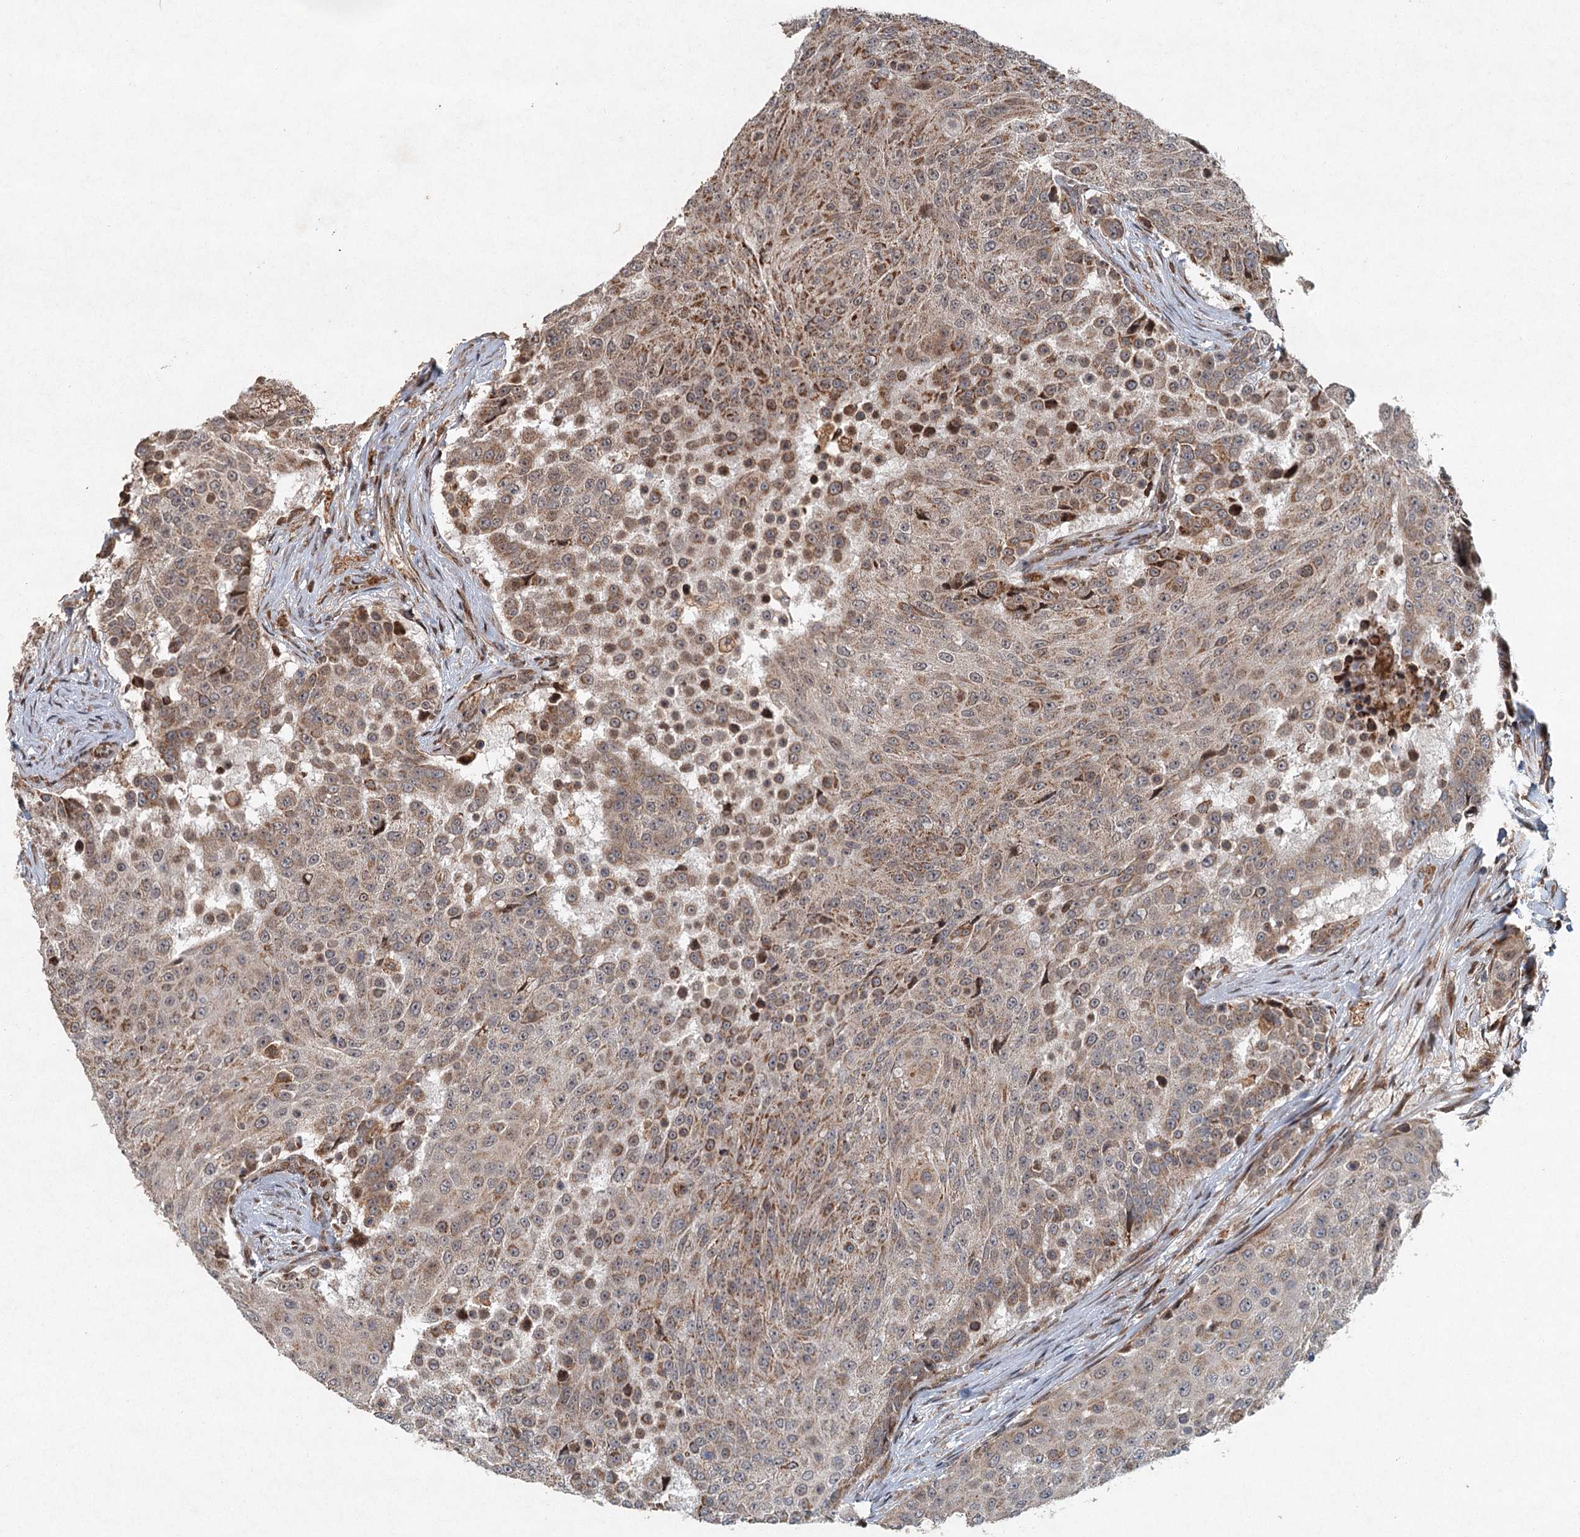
{"staining": {"intensity": "weak", "quantity": "25%-75%", "location": "cytoplasmic/membranous,nuclear"}, "tissue": "urothelial cancer", "cell_type": "Tumor cells", "image_type": "cancer", "snomed": [{"axis": "morphology", "description": "Urothelial carcinoma, High grade"}, {"axis": "topography", "description": "Urinary bladder"}], "caption": "A photomicrograph showing weak cytoplasmic/membranous and nuclear expression in approximately 25%-75% of tumor cells in urothelial cancer, as visualized by brown immunohistochemical staining.", "gene": "SRPX2", "patient": {"sex": "female", "age": 63}}